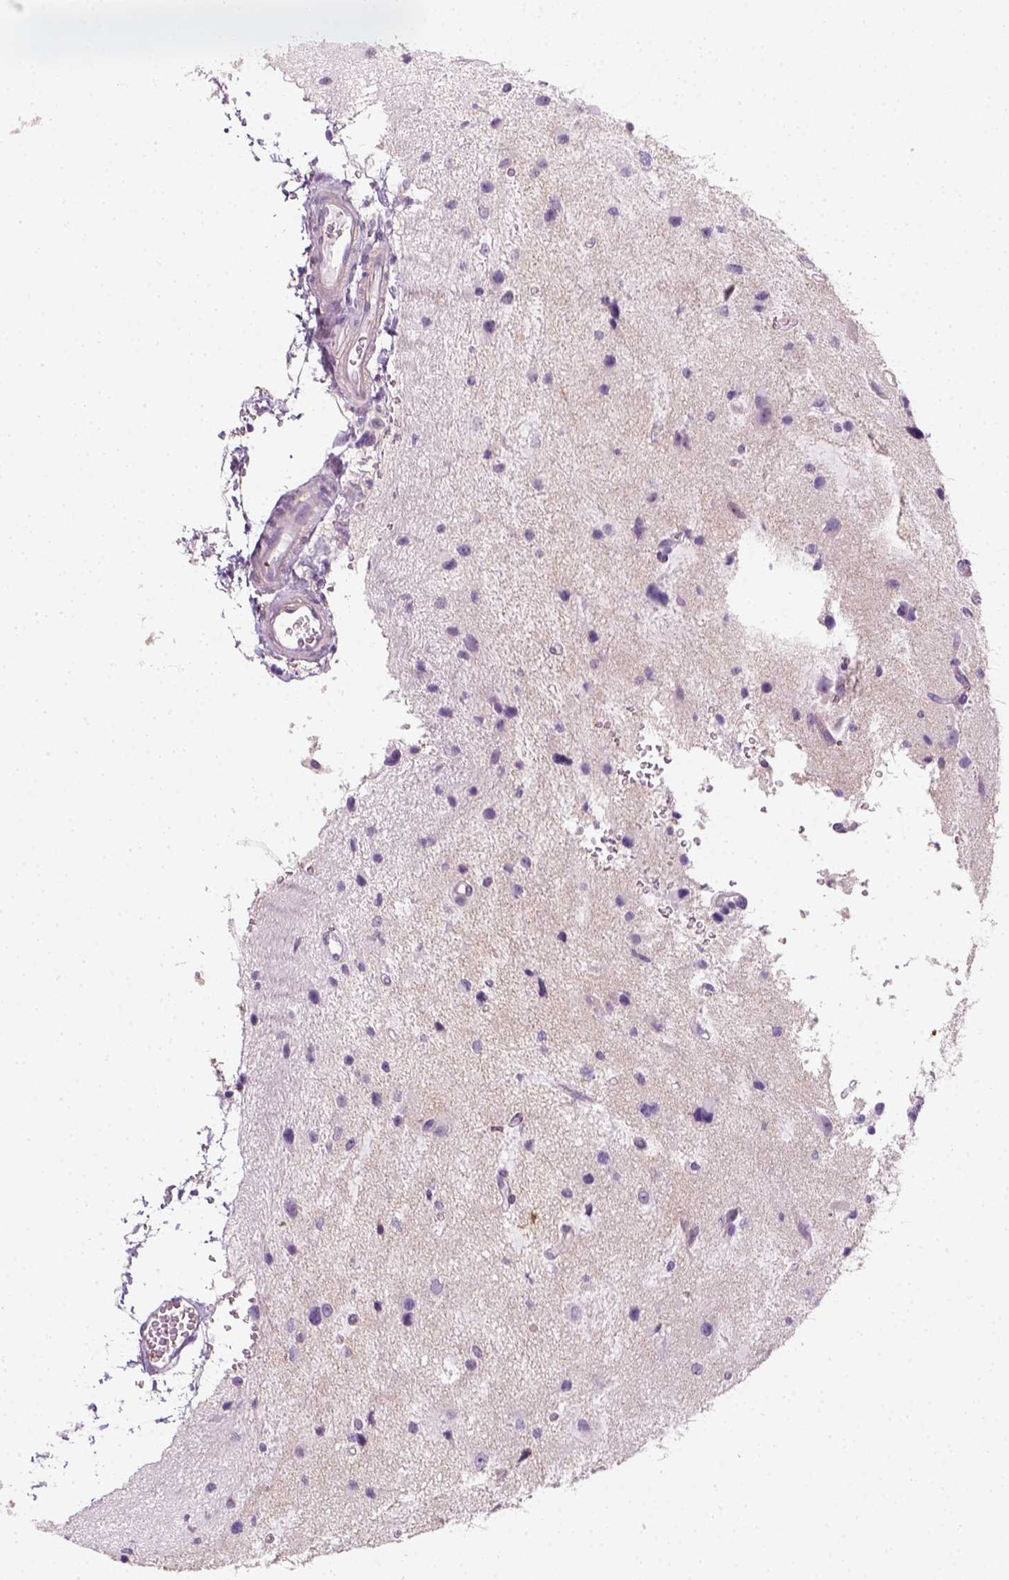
{"staining": {"intensity": "negative", "quantity": "none", "location": "none"}, "tissue": "glioma", "cell_type": "Tumor cells", "image_type": "cancer", "snomed": [{"axis": "morphology", "description": "Glioma, malignant, Low grade"}, {"axis": "topography", "description": "Brain"}], "caption": "Photomicrograph shows no protein staining in tumor cells of glioma tissue.", "gene": "FAM163B", "patient": {"sex": "female", "age": 32}}